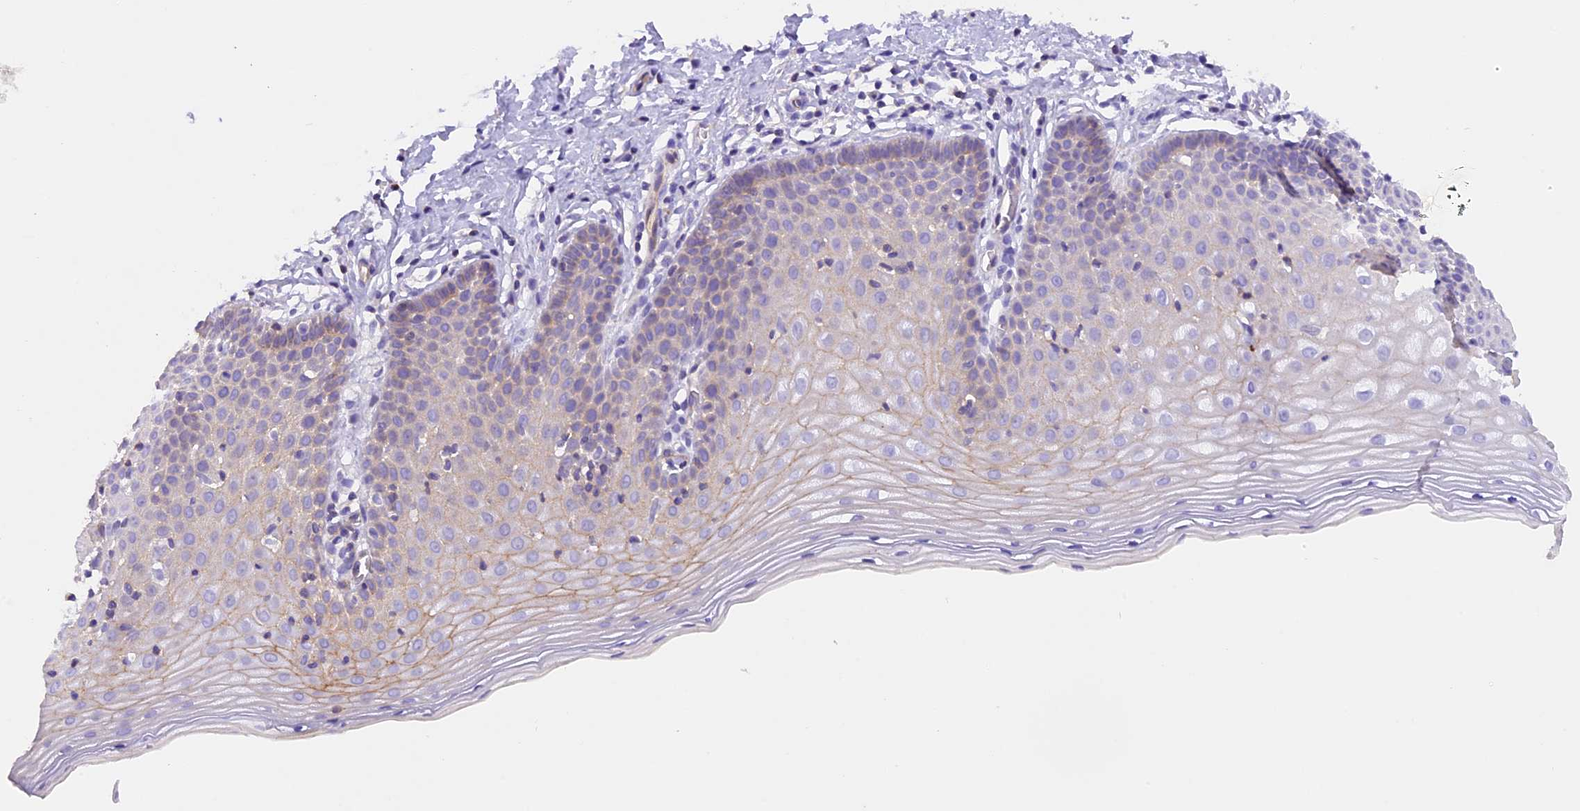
{"staining": {"intensity": "weak", "quantity": "25%-75%", "location": "cytoplasmic/membranous"}, "tissue": "cervix", "cell_type": "Glandular cells", "image_type": "normal", "snomed": [{"axis": "morphology", "description": "Normal tissue, NOS"}, {"axis": "topography", "description": "Cervix"}], "caption": "An immunohistochemistry (IHC) micrograph of unremarkable tissue is shown. Protein staining in brown highlights weak cytoplasmic/membranous positivity in cervix within glandular cells.", "gene": "FAM193A", "patient": {"sex": "female", "age": 36}}